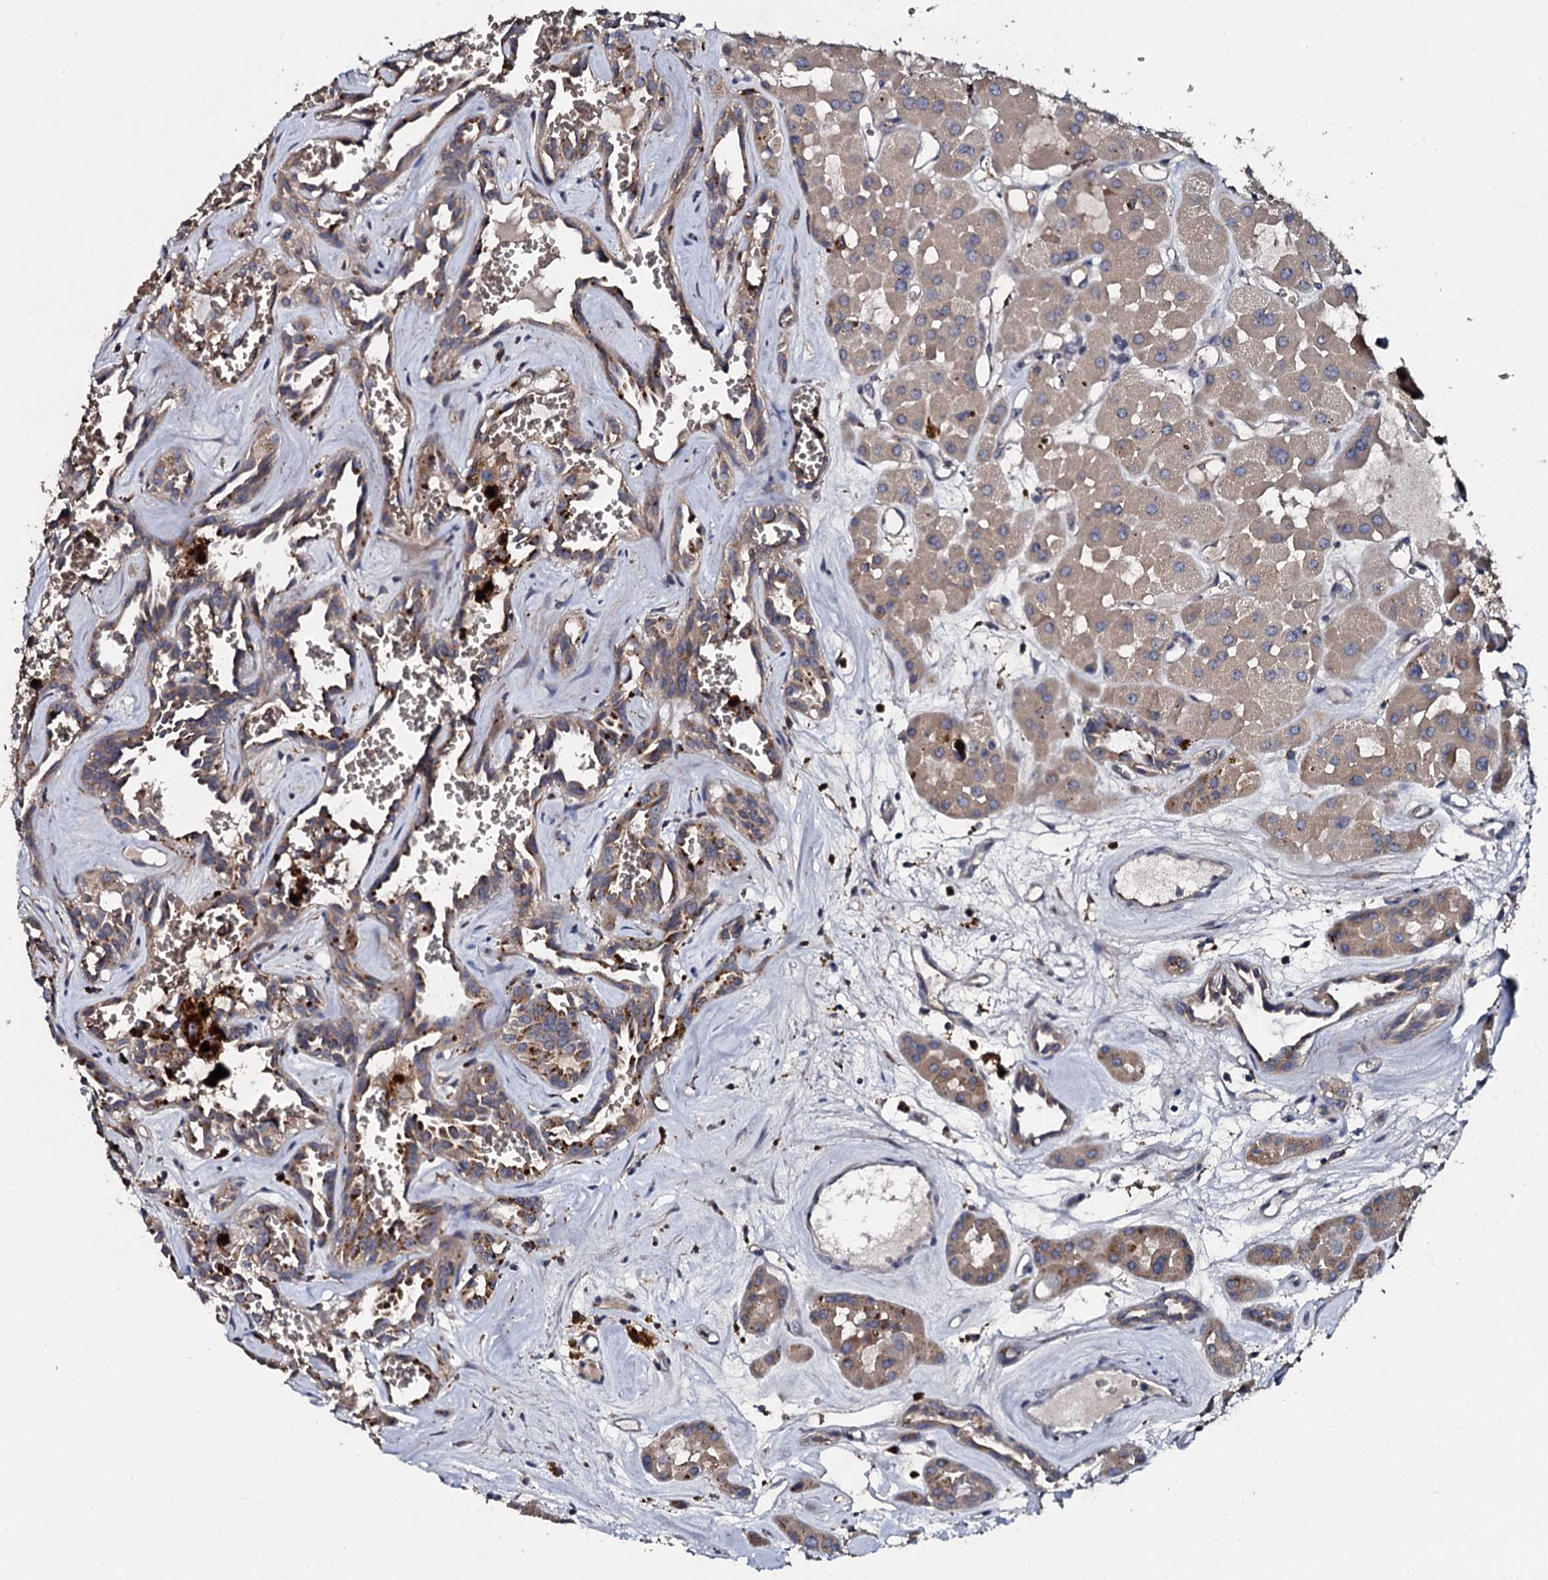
{"staining": {"intensity": "weak", "quantity": ">75%", "location": "cytoplasmic/membranous"}, "tissue": "renal cancer", "cell_type": "Tumor cells", "image_type": "cancer", "snomed": [{"axis": "morphology", "description": "Carcinoma, NOS"}, {"axis": "topography", "description": "Kidney"}], "caption": "This image exhibits renal cancer (carcinoma) stained with immunohistochemistry to label a protein in brown. The cytoplasmic/membranous of tumor cells show weak positivity for the protein. Nuclei are counter-stained blue.", "gene": "LRRC28", "patient": {"sex": "female", "age": 75}}